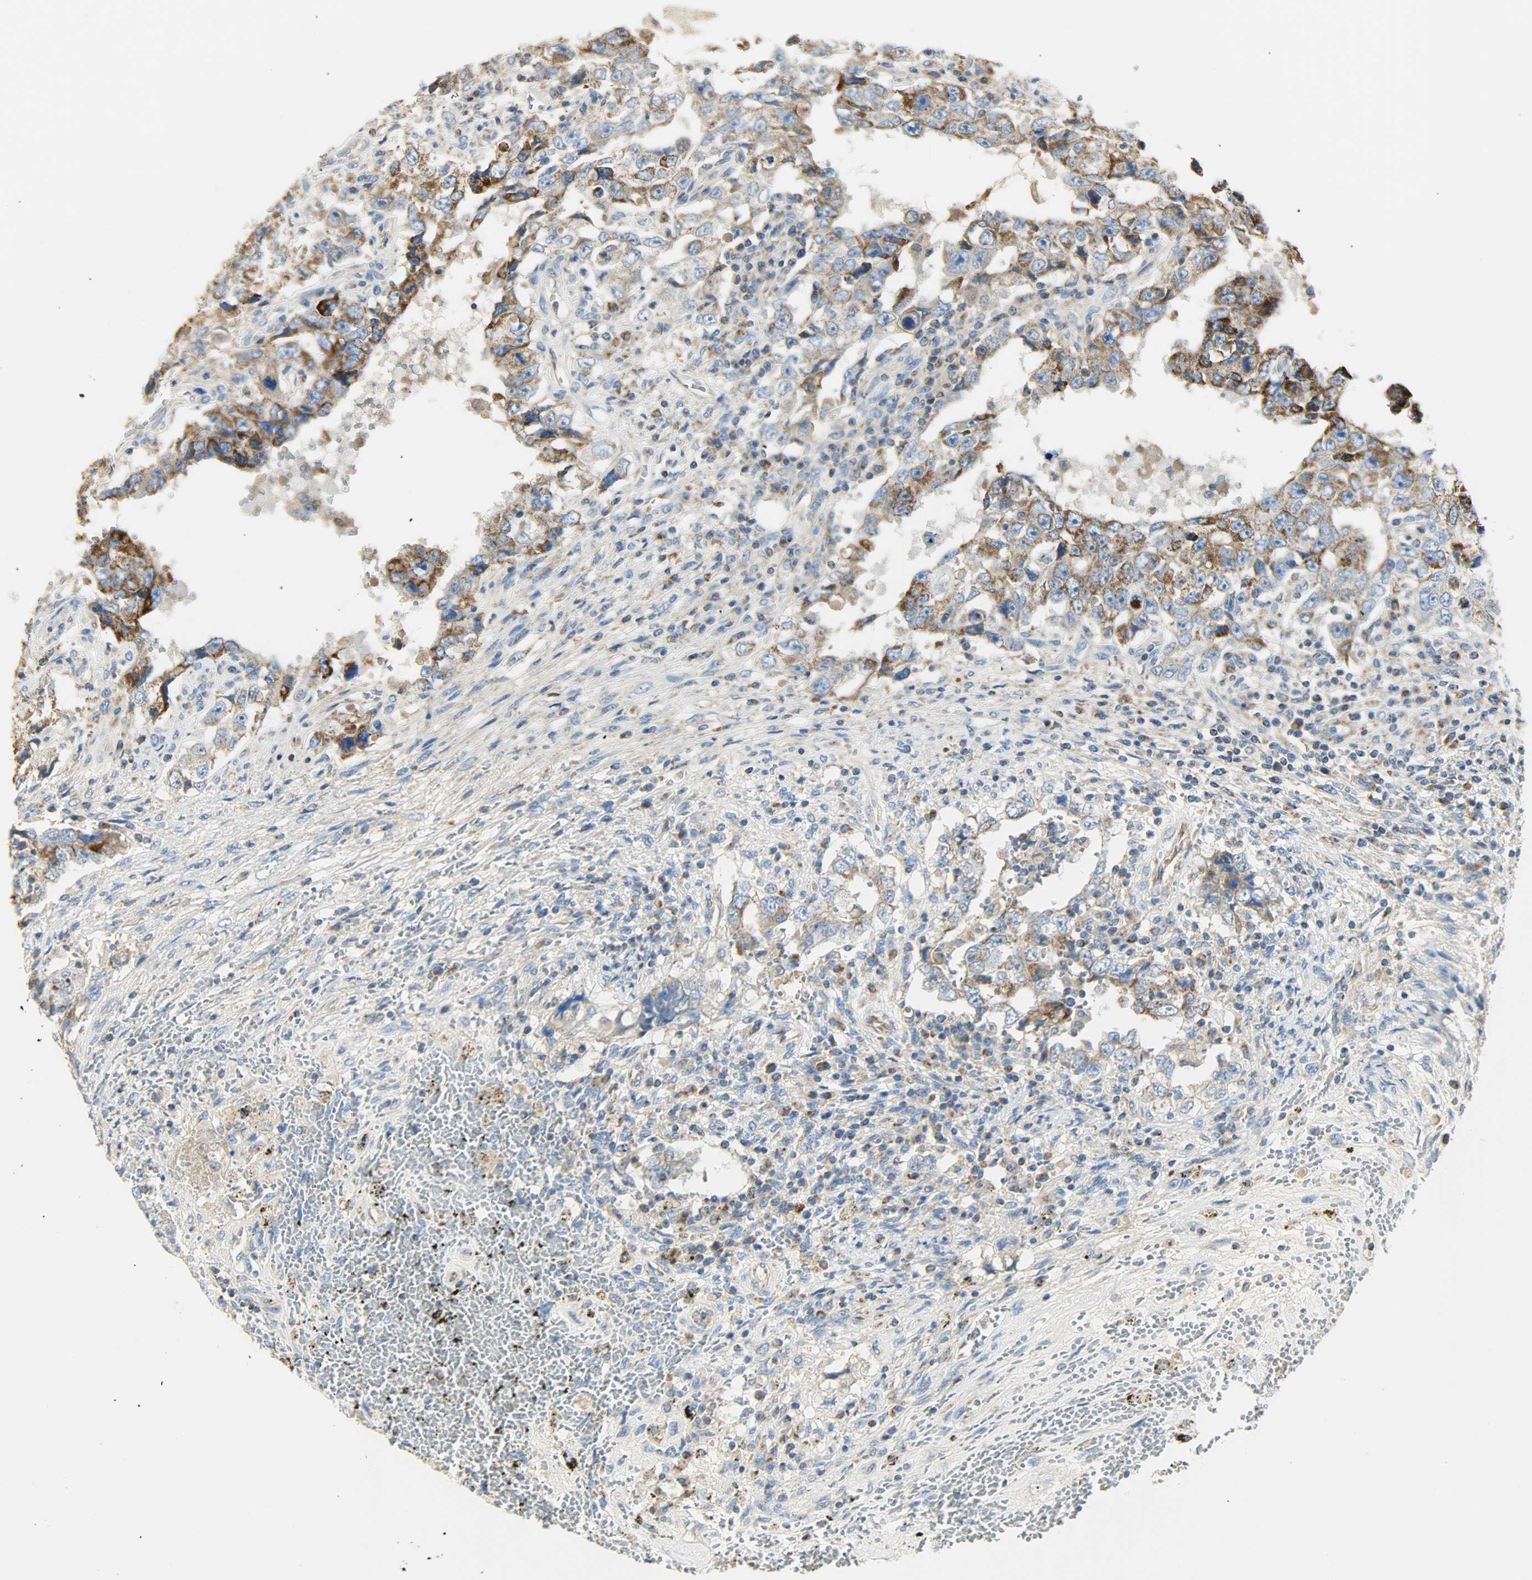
{"staining": {"intensity": "moderate", "quantity": ">75%", "location": "cytoplasmic/membranous"}, "tissue": "testis cancer", "cell_type": "Tumor cells", "image_type": "cancer", "snomed": [{"axis": "morphology", "description": "Carcinoma, Embryonal, NOS"}, {"axis": "topography", "description": "Testis"}], "caption": "Human testis cancer (embryonal carcinoma) stained with a protein marker displays moderate staining in tumor cells.", "gene": "NNT", "patient": {"sex": "male", "age": 26}}